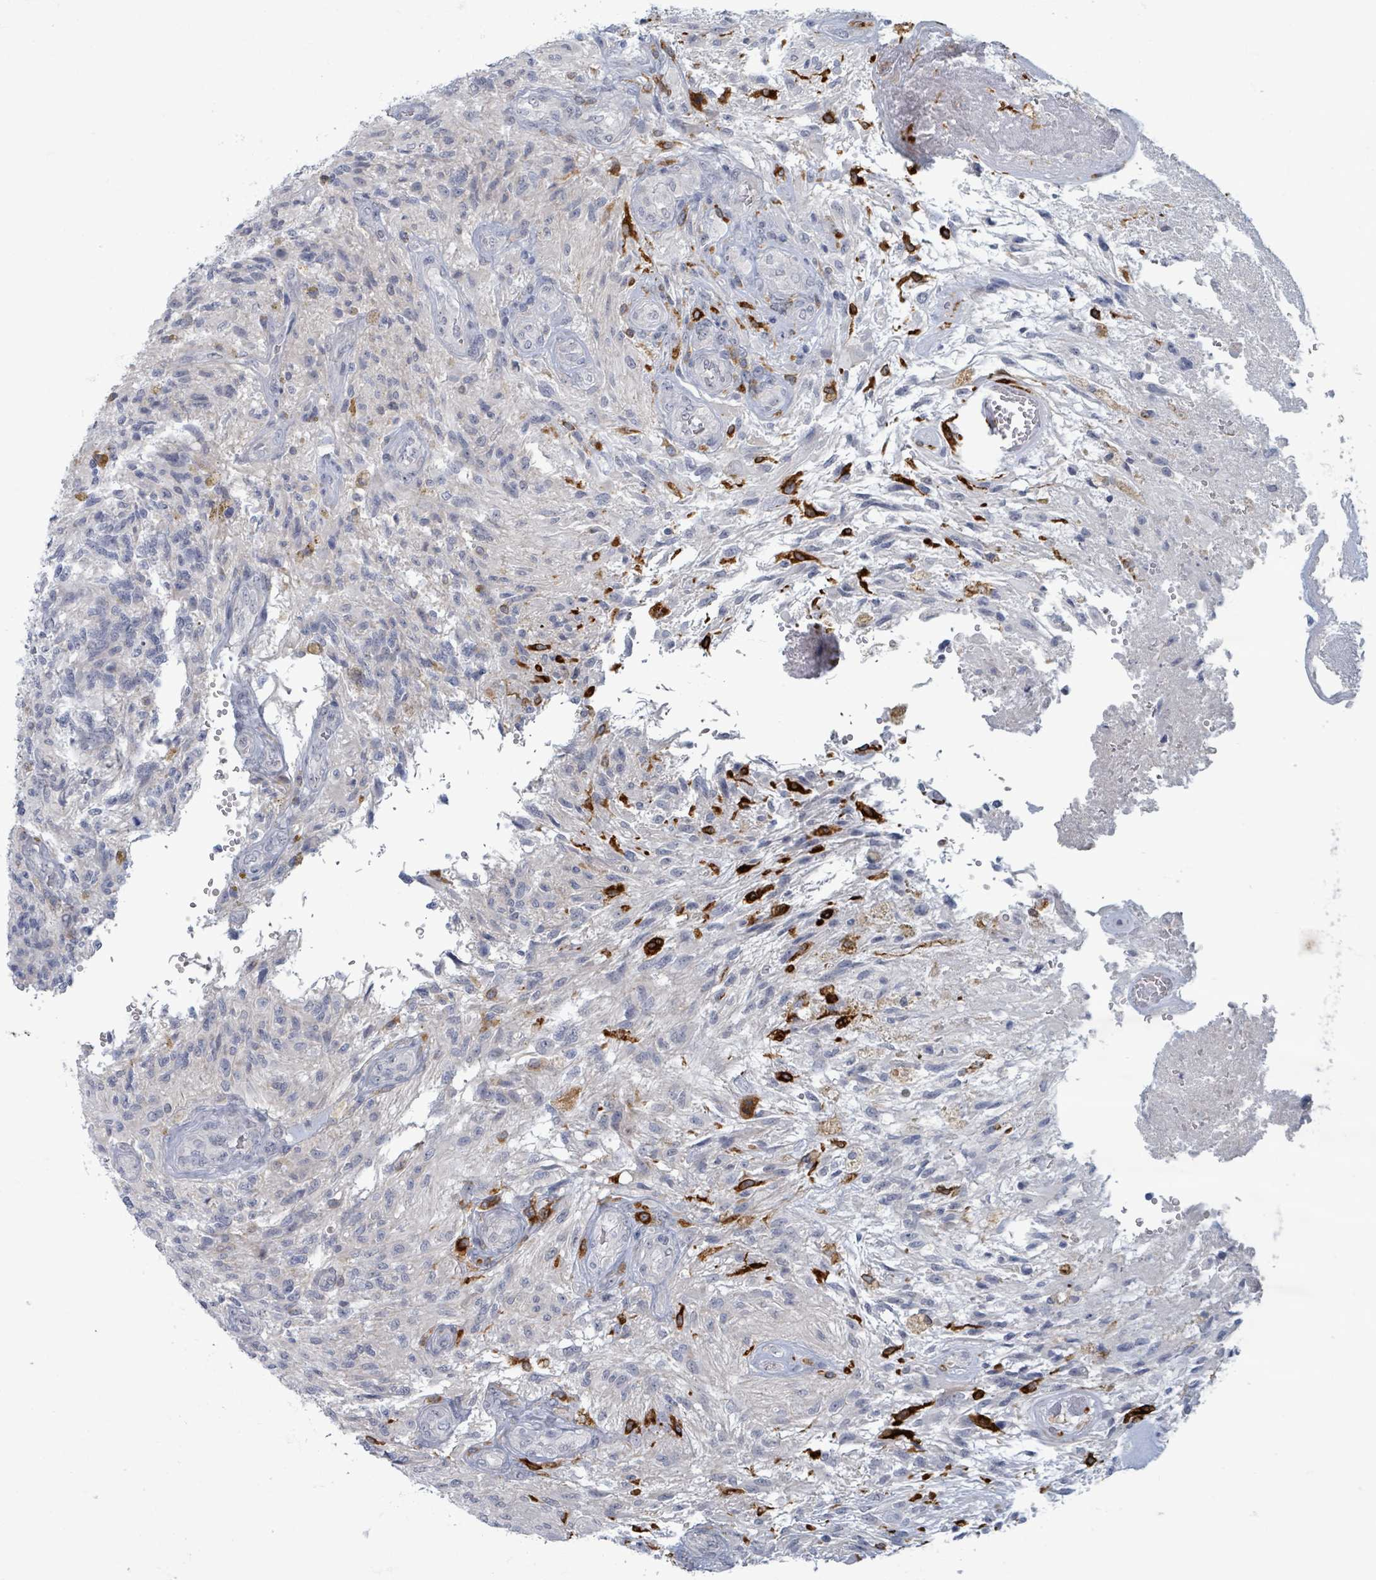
{"staining": {"intensity": "negative", "quantity": "none", "location": "none"}, "tissue": "glioma", "cell_type": "Tumor cells", "image_type": "cancer", "snomed": [{"axis": "morphology", "description": "Glioma, malignant, High grade"}, {"axis": "topography", "description": "Brain"}], "caption": "Glioma was stained to show a protein in brown. There is no significant staining in tumor cells.", "gene": "WNT11", "patient": {"sex": "male", "age": 56}}